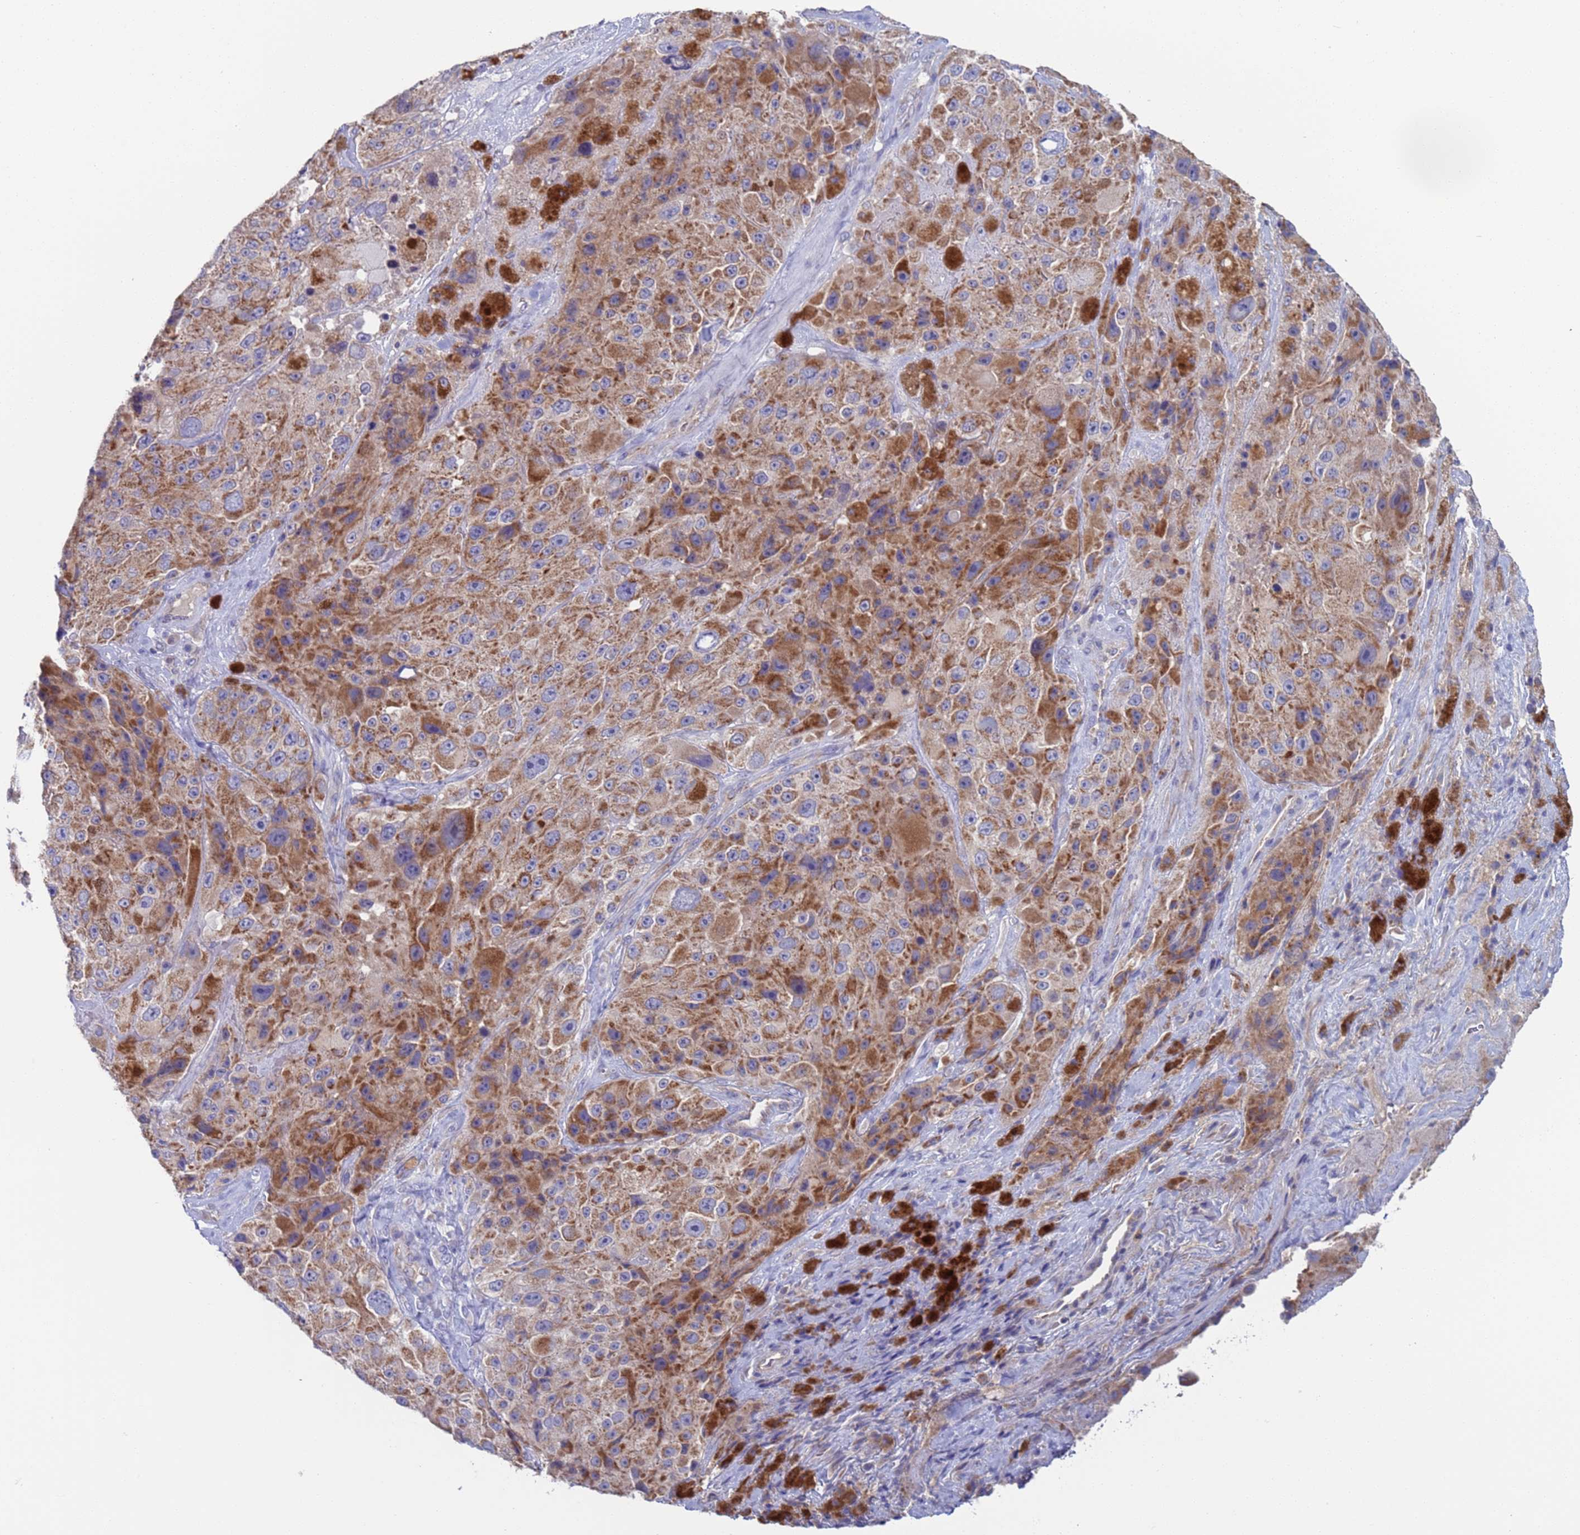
{"staining": {"intensity": "moderate", "quantity": ">75%", "location": "cytoplasmic/membranous"}, "tissue": "melanoma", "cell_type": "Tumor cells", "image_type": "cancer", "snomed": [{"axis": "morphology", "description": "Malignant melanoma, Metastatic site"}, {"axis": "topography", "description": "Lymph node"}], "caption": "The image shows immunohistochemical staining of malignant melanoma (metastatic site). There is moderate cytoplasmic/membranous staining is appreciated in about >75% of tumor cells.", "gene": "PET117", "patient": {"sex": "male", "age": 62}}